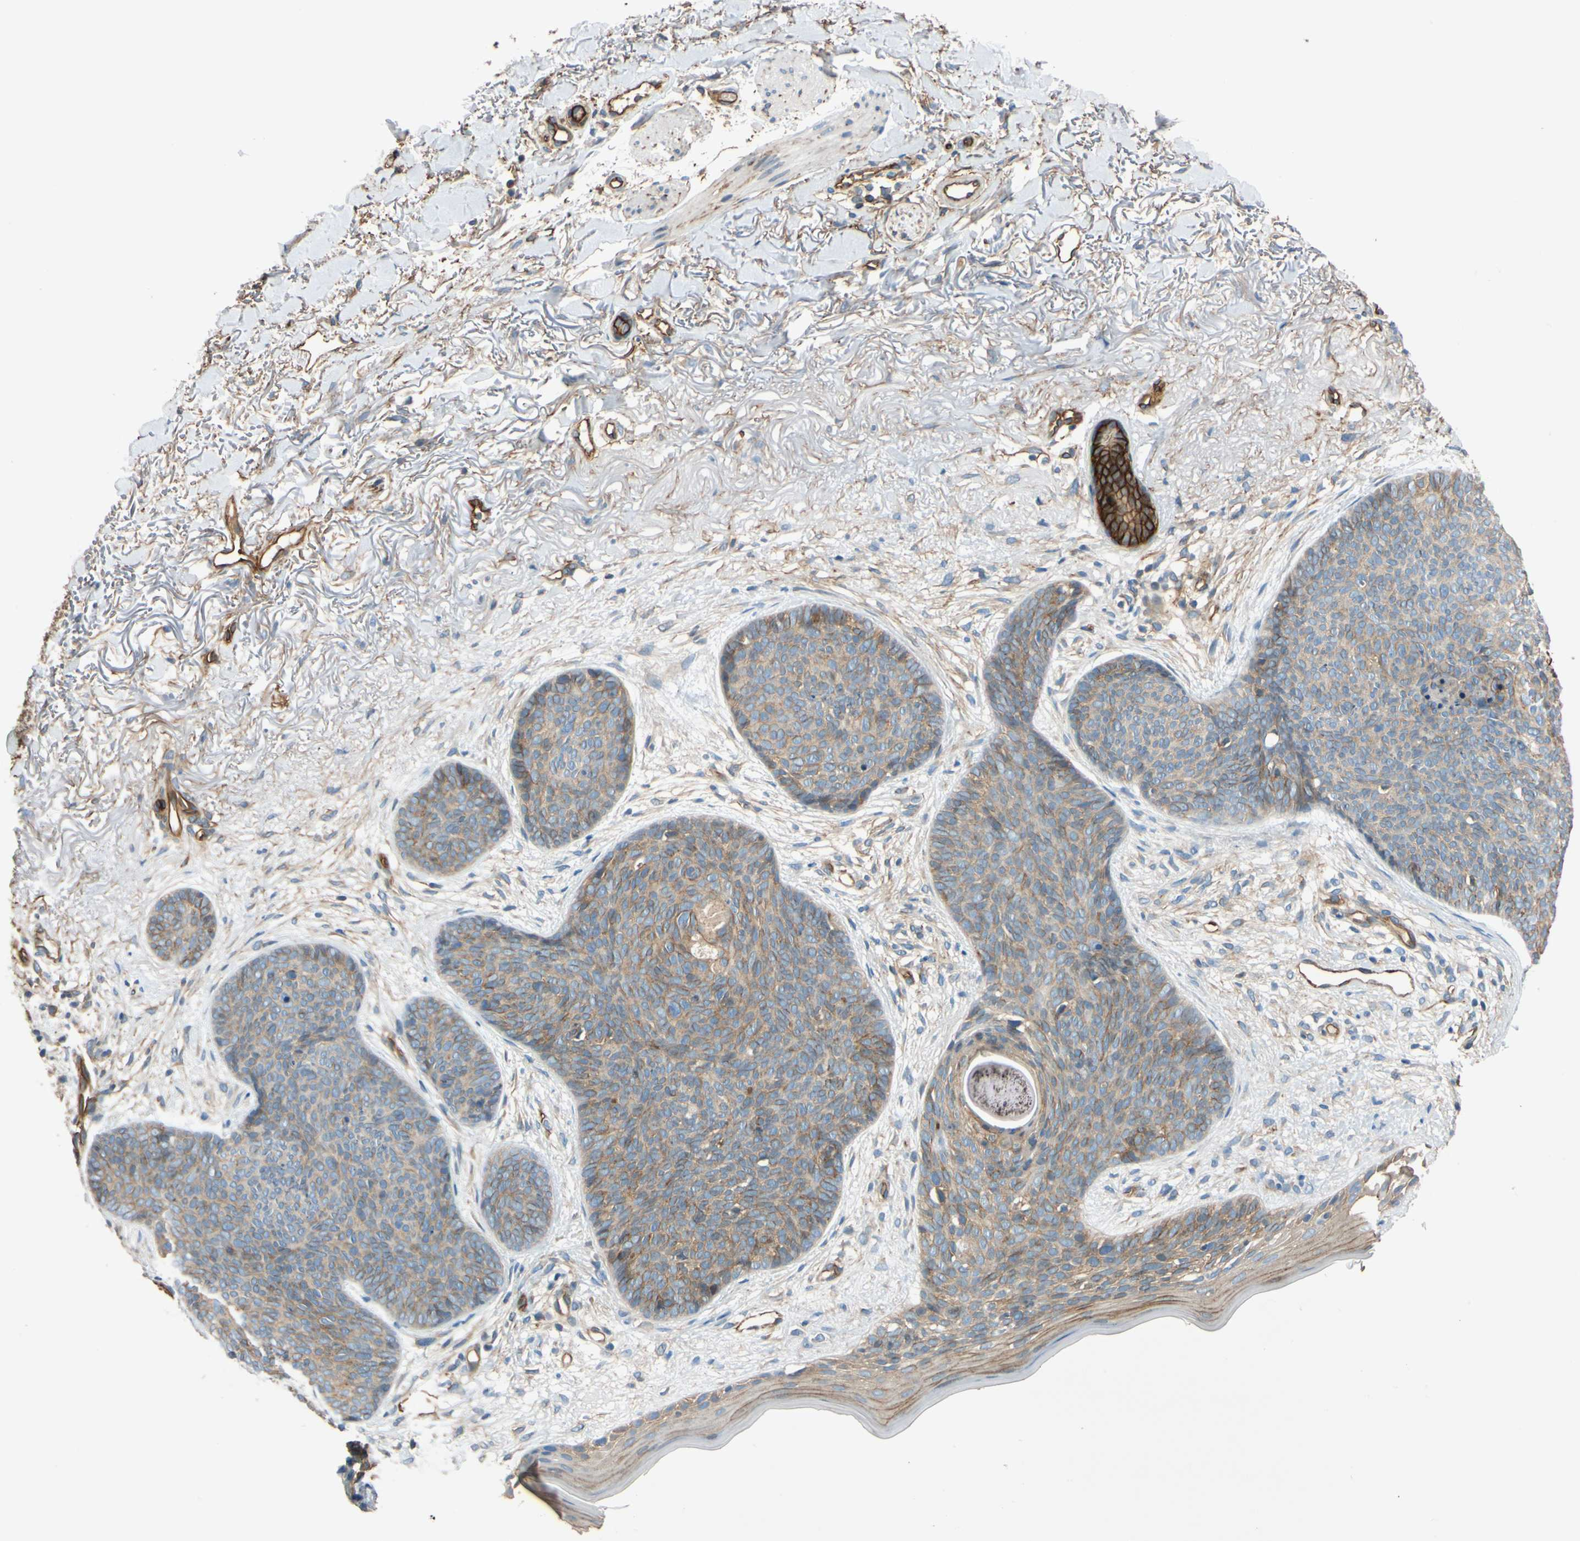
{"staining": {"intensity": "weak", "quantity": "25%-75%", "location": "cytoplasmic/membranous"}, "tissue": "skin cancer", "cell_type": "Tumor cells", "image_type": "cancer", "snomed": [{"axis": "morphology", "description": "Normal tissue, NOS"}, {"axis": "morphology", "description": "Basal cell carcinoma"}, {"axis": "topography", "description": "Skin"}], "caption": "Immunohistochemical staining of human skin basal cell carcinoma reveals weak cytoplasmic/membranous protein staining in approximately 25%-75% of tumor cells. (DAB (3,3'-diaminobenzidine) IHC, brown staining for protein, blue staining for nuclei).", "gene": "SPTAN1", "patient": {"sex": "female", "age": 70}}